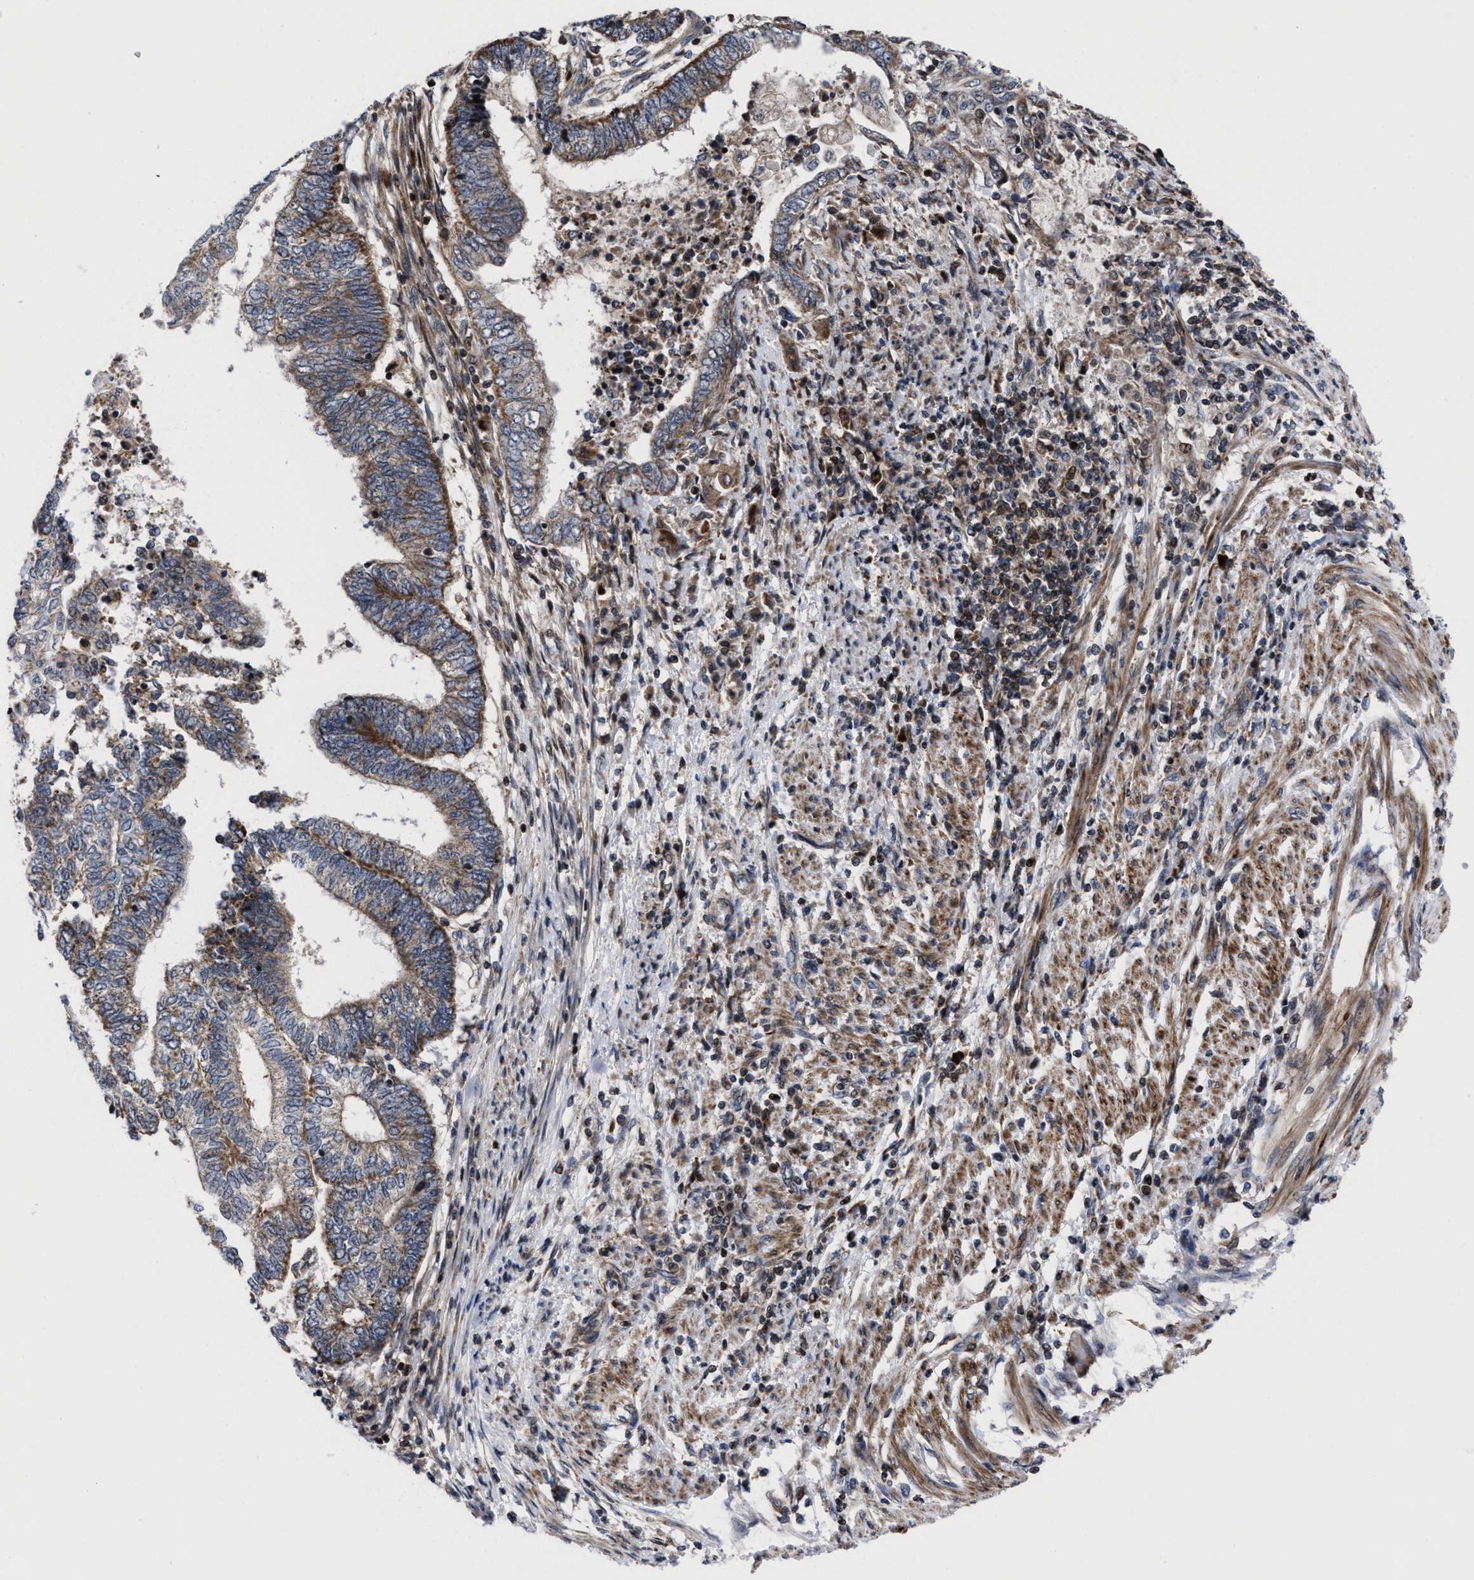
{"staining": {"intensity": "moderate", "quantity": "25%-75%", "location": "cytoplasmic/membranous"}, "tissue": "endometrial cancer", "cell_type": "Tumor cells", "image_type": "cancer", "snomed": [{"axis": "morphology", "description": "Adenocarcinoma, NOS"}, {"axis": "topography", "description": "Uterus"}, {"axis": "topography", "description": "Endometrium"}], "caption": "Immunohistochemical staining of human adenocarcinoma (endometrial) demonstrates moderate cytoplasmic/membranous protein positivity in about 25%-75% of tumor cells.", "gene": "MRPL50", "patient": {"sex": "female", "age": 70}}